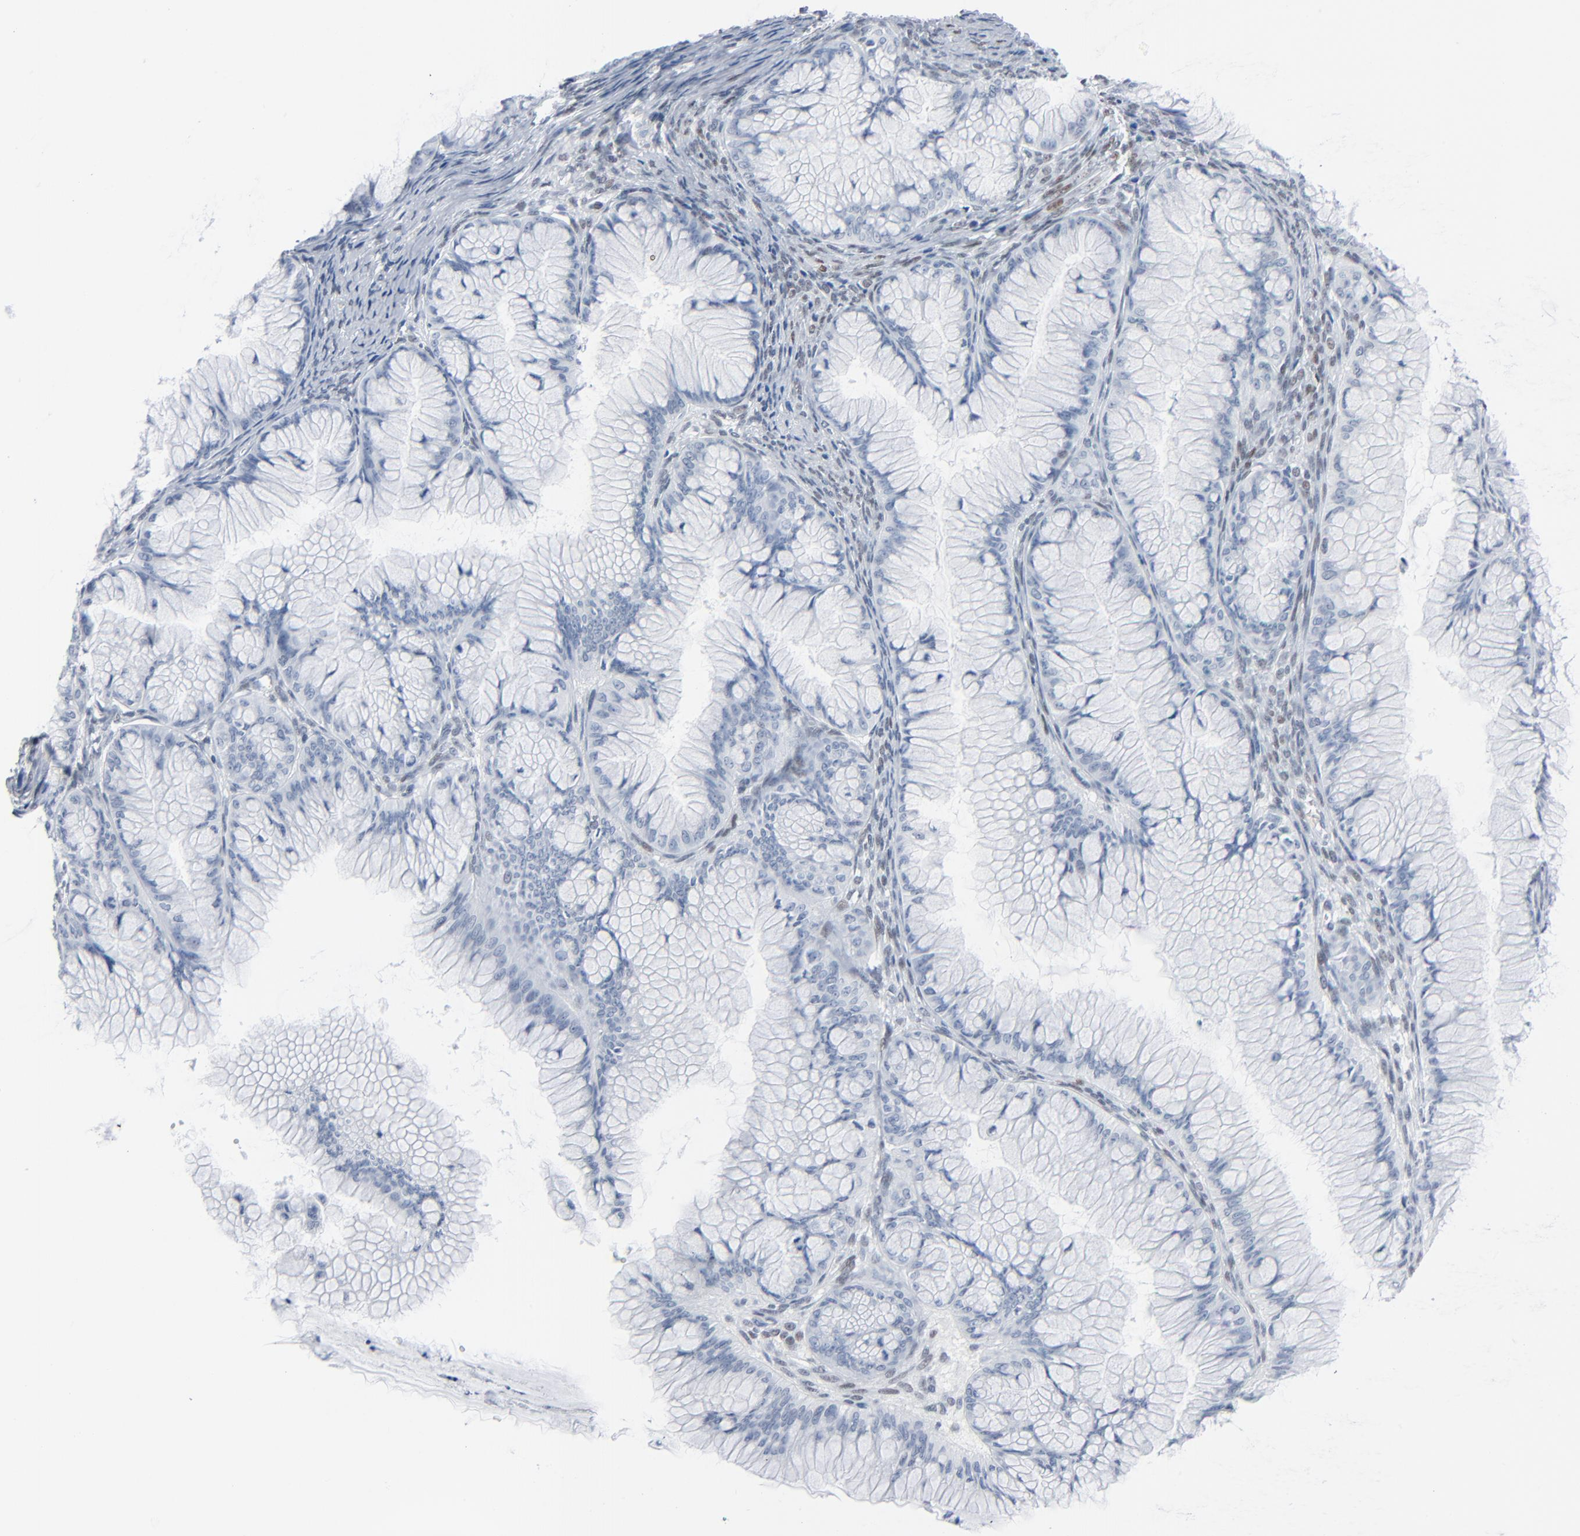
{"staining": {"intensity": "negative", "quantity": "none", "location": "none"}, "tissue": "ovarian cancer", "cell_type": "Tumor cells", "image_type": "cancer", "snomed": [{"axis": "morphology", "description": "Cystadenocarcinoma, mucinous, NOS"}, {"axis": "topography", "description": "Ovary"}], "caption": "Immunohistochemical staining of ovarian cancer demonstrates no significant staining in tumor cells.", "gene": "SIRT1", "patient": {"sex": "female", "age": 63}}